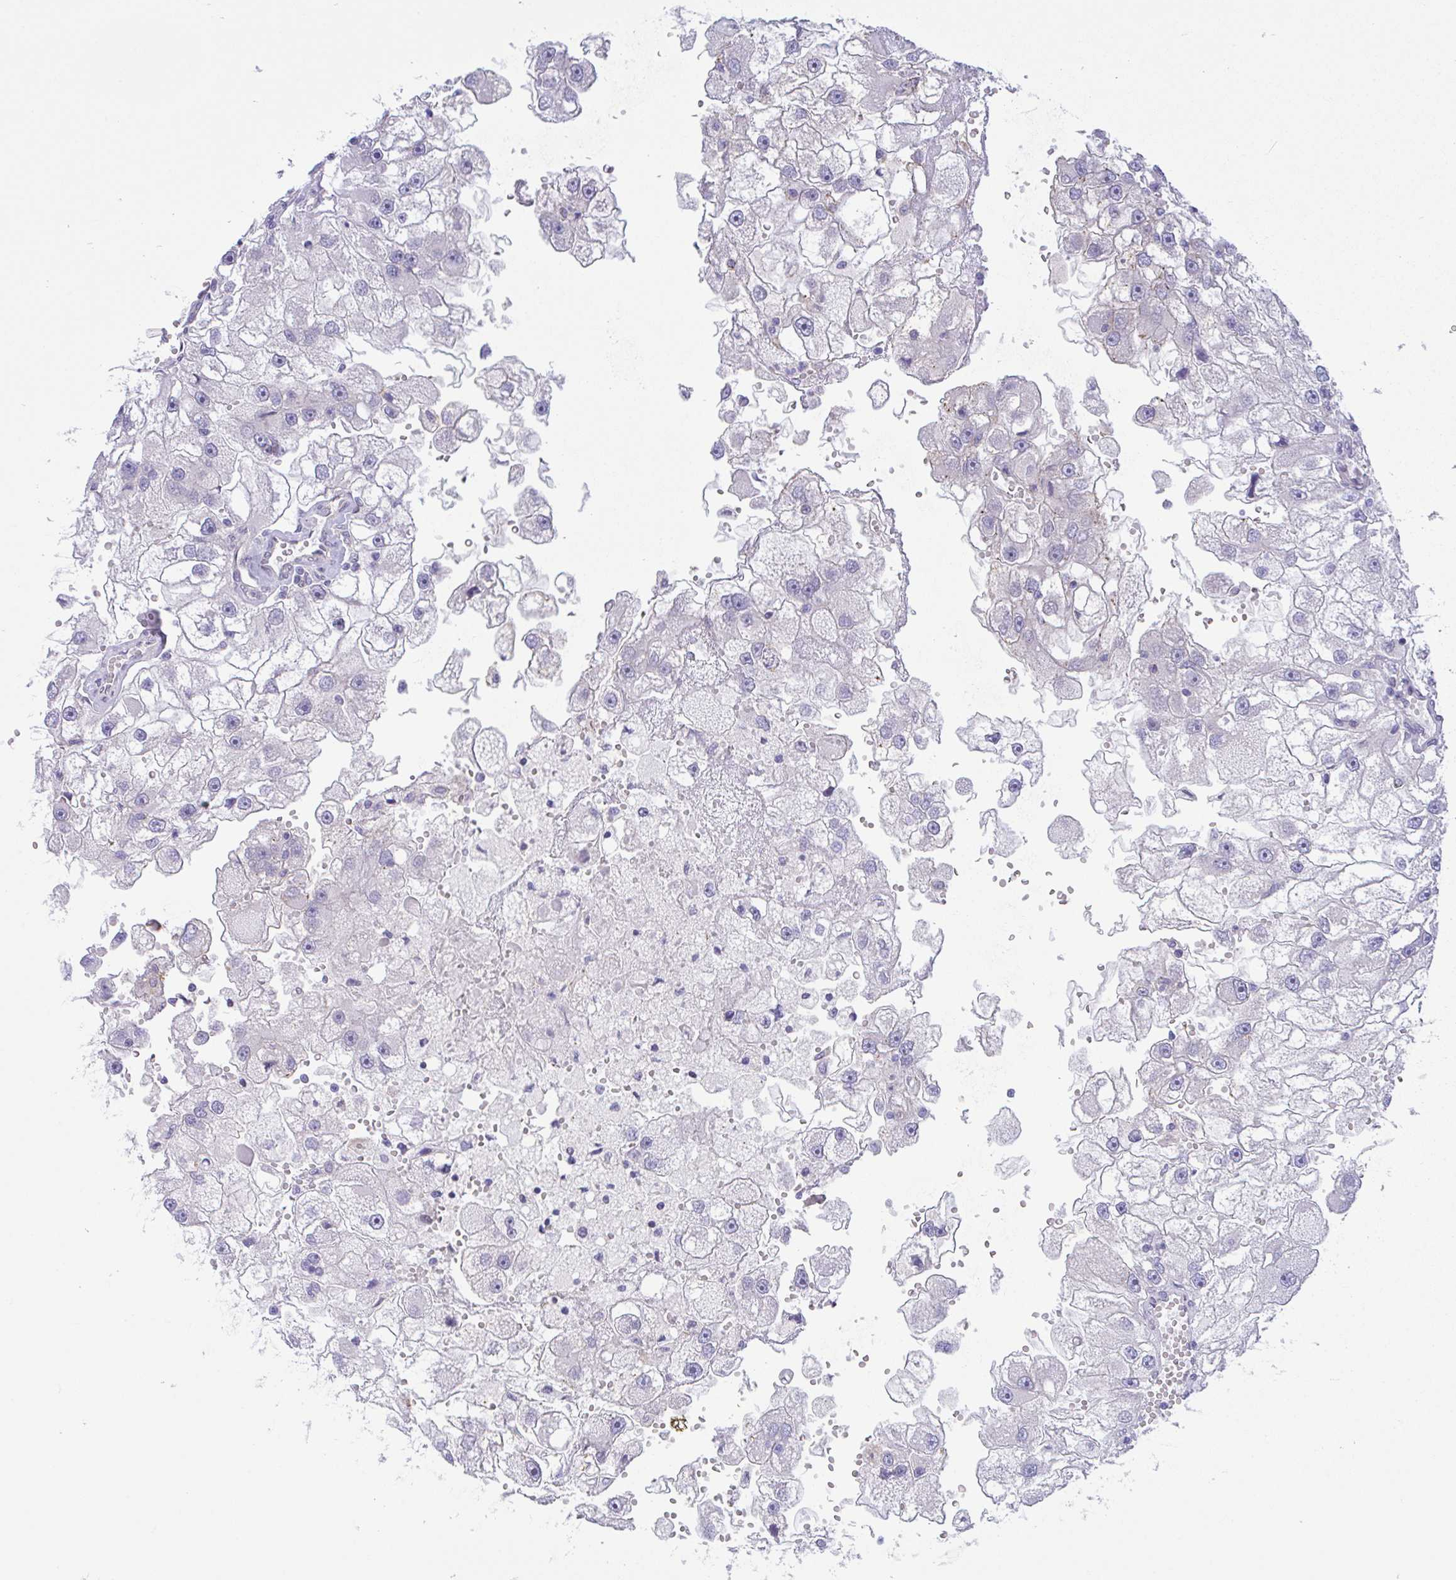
{"staining": {"intensity": "negative", "quantity": "none", "location": "none"}, "tissue": "renal cancer", "cell_type": "Tumor cells", "image_type": "cancer", "snomed": [{"axis": "morphology", "description": "Adenocarcinoma, NOS"}, {"axis": "topography", "description": "Kidney"}], "caption": "Image shows no significant protein staining in tumor cells of adenocarcinoma (renal). (Stains: DAB (3,3'-diaminobenzidine) IHC with hematoxylin counter stain, Microscopy: brightfield microscopy at high magnification).", "gene": "ZBED3", "patient": {"sex": "male", "age": 63}}